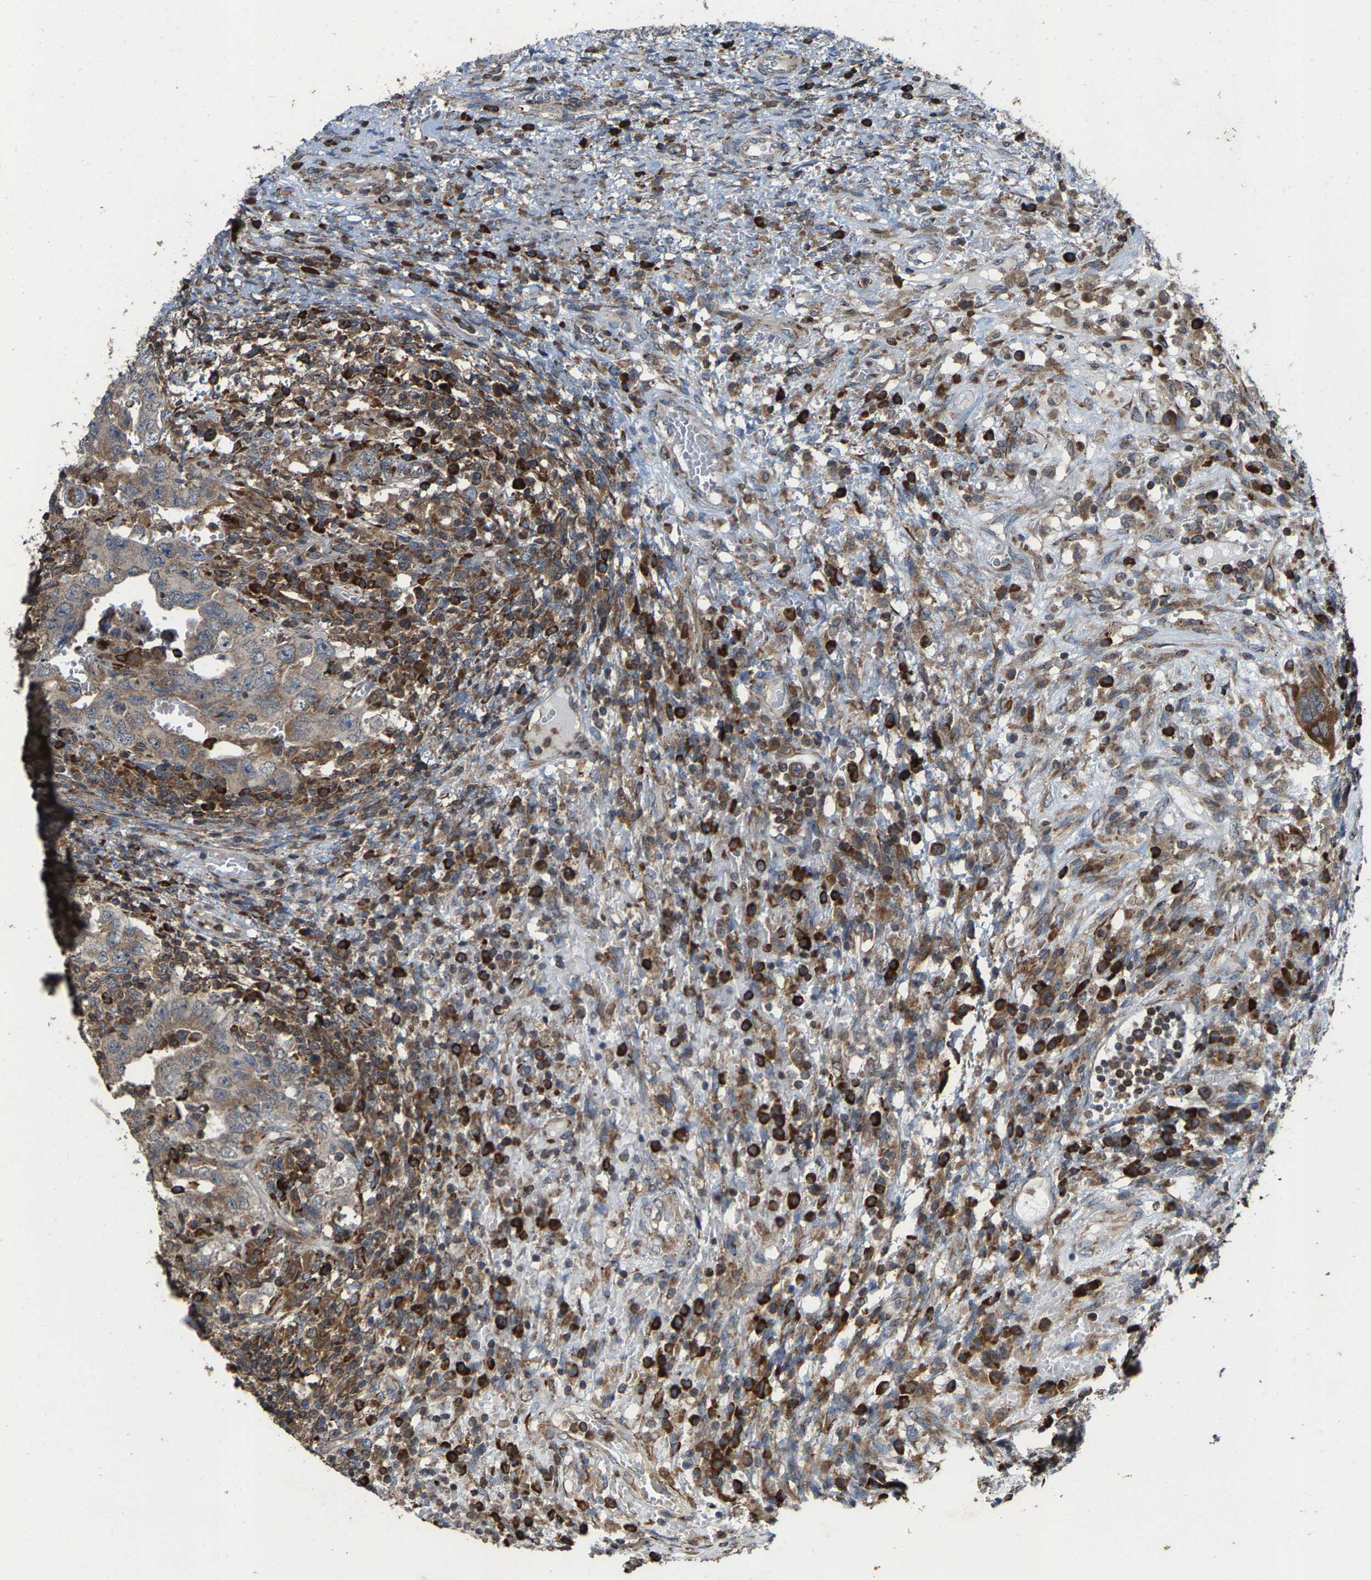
{"staining": {"intensity": "weak", "quantity": "25%-75%", "location": "cytoplasmic/membranous"}, "tissue": "testis cancer", "cell_type": "Tumor cells", "image_type": "cancer", "snomed": [{"axis": "morphology", "description": "Carcinoma, Embryonal, NOS"}, {"axis": "topography", "description": "Testis"}], "caption": "Protein positivity by IHC demonstrates weak cytoplasmic/membranous positivity in about 25%-75% of tumor cells in testis embryonal carcinoma.", "gene": "FGD3", "patient": {"sex": "male", "age": 26}}